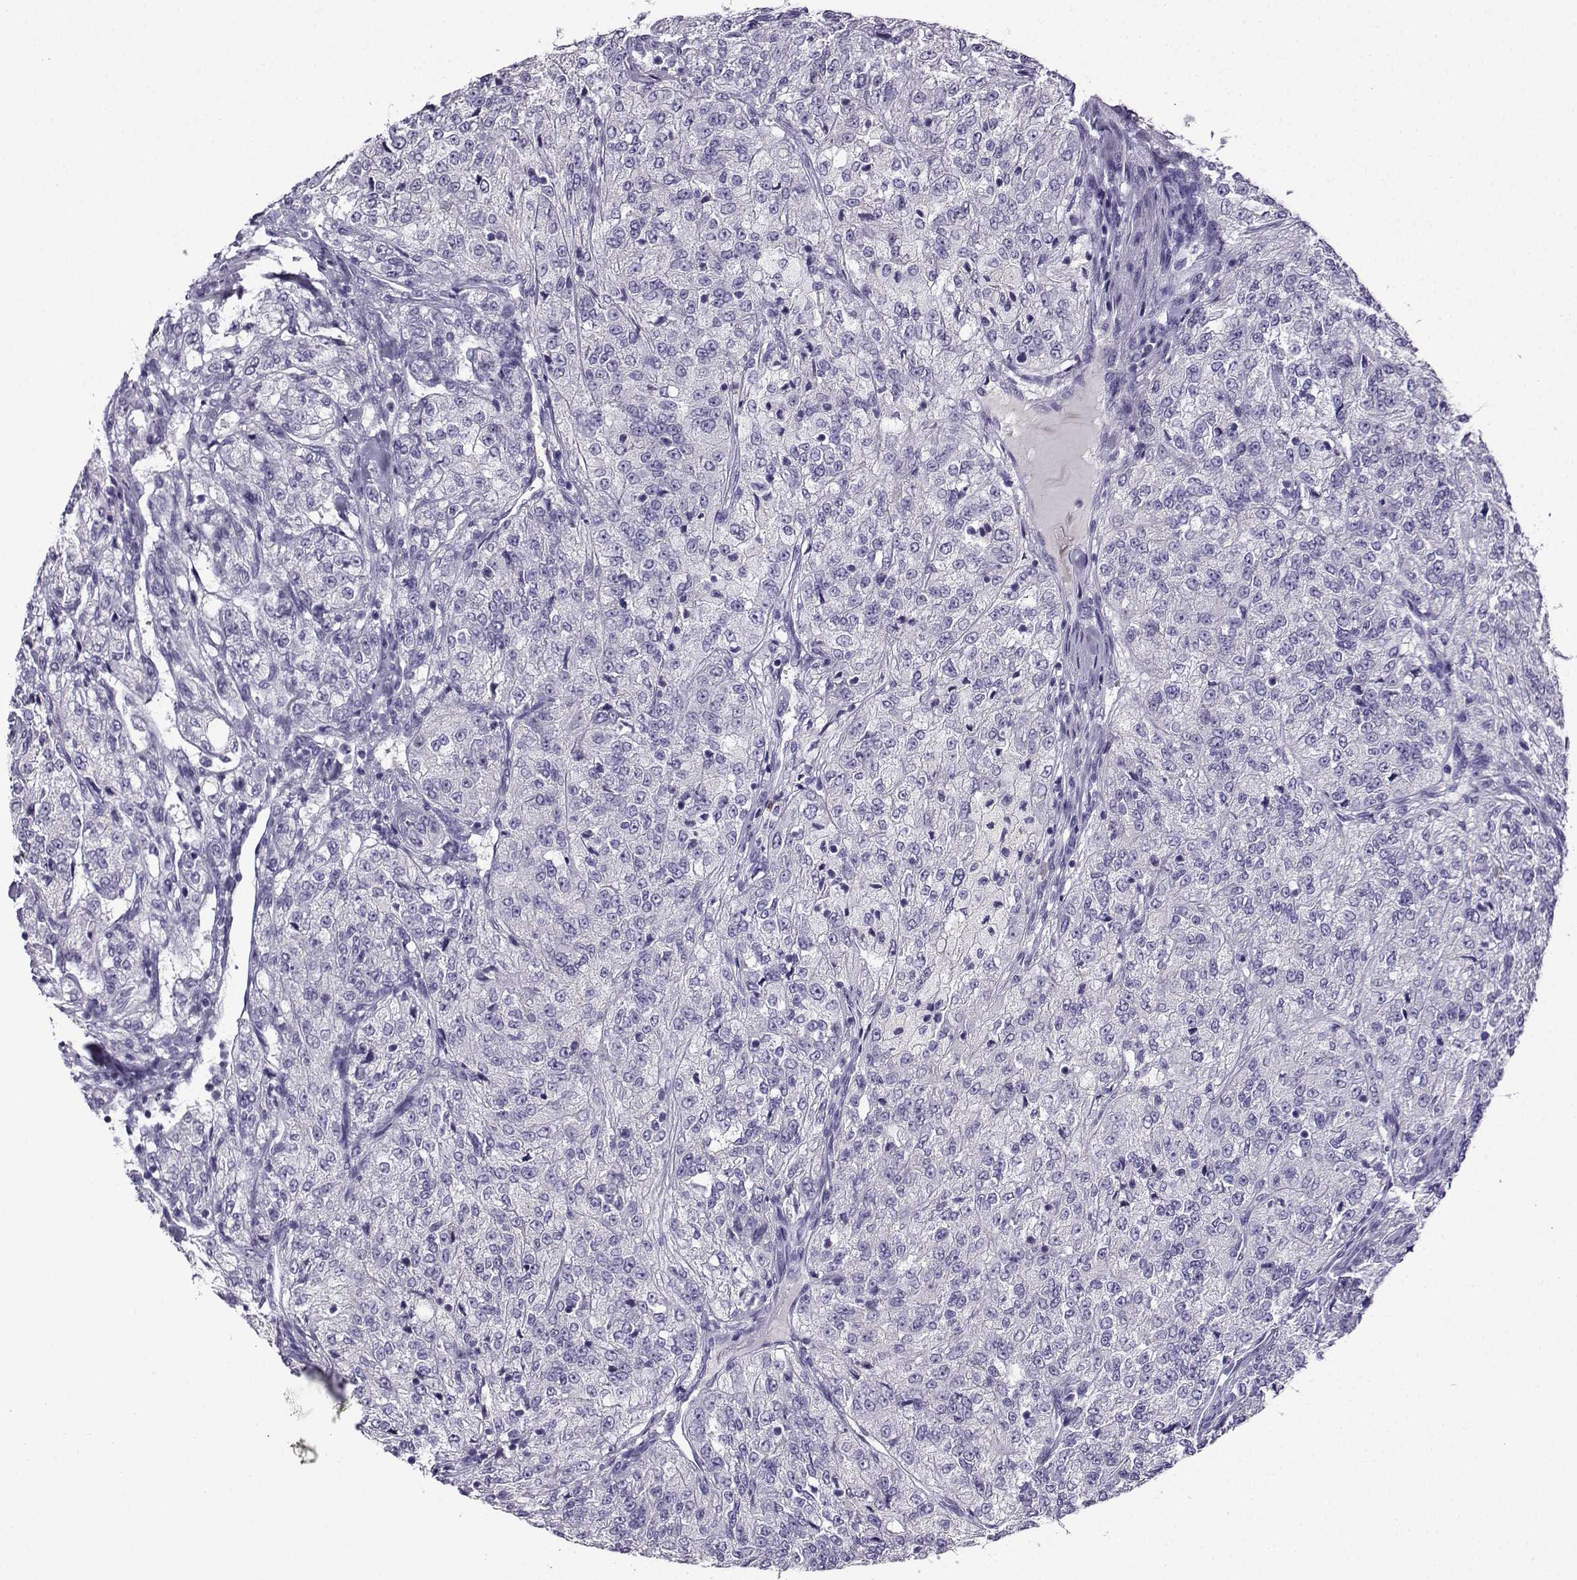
{"staining": {"intensity": "negative", "quantity": "none", "location": "none"}, "tissue": "renal cancer", "cell_type": "Tumor cells", "image_type": "cancer", "snomed": [{"axis": "morphology", "description": "Adenocarcinoma, NOS"}, {"axis": "topography", "description": "Kidney"}], "caption": "A photomicrograph of renal cancer (adenocarcinoma) stained for a protein reveals no brown staining in tumor cells.", "gene": "LINGO1", "patient": {"sex": "female", "age": 63}}